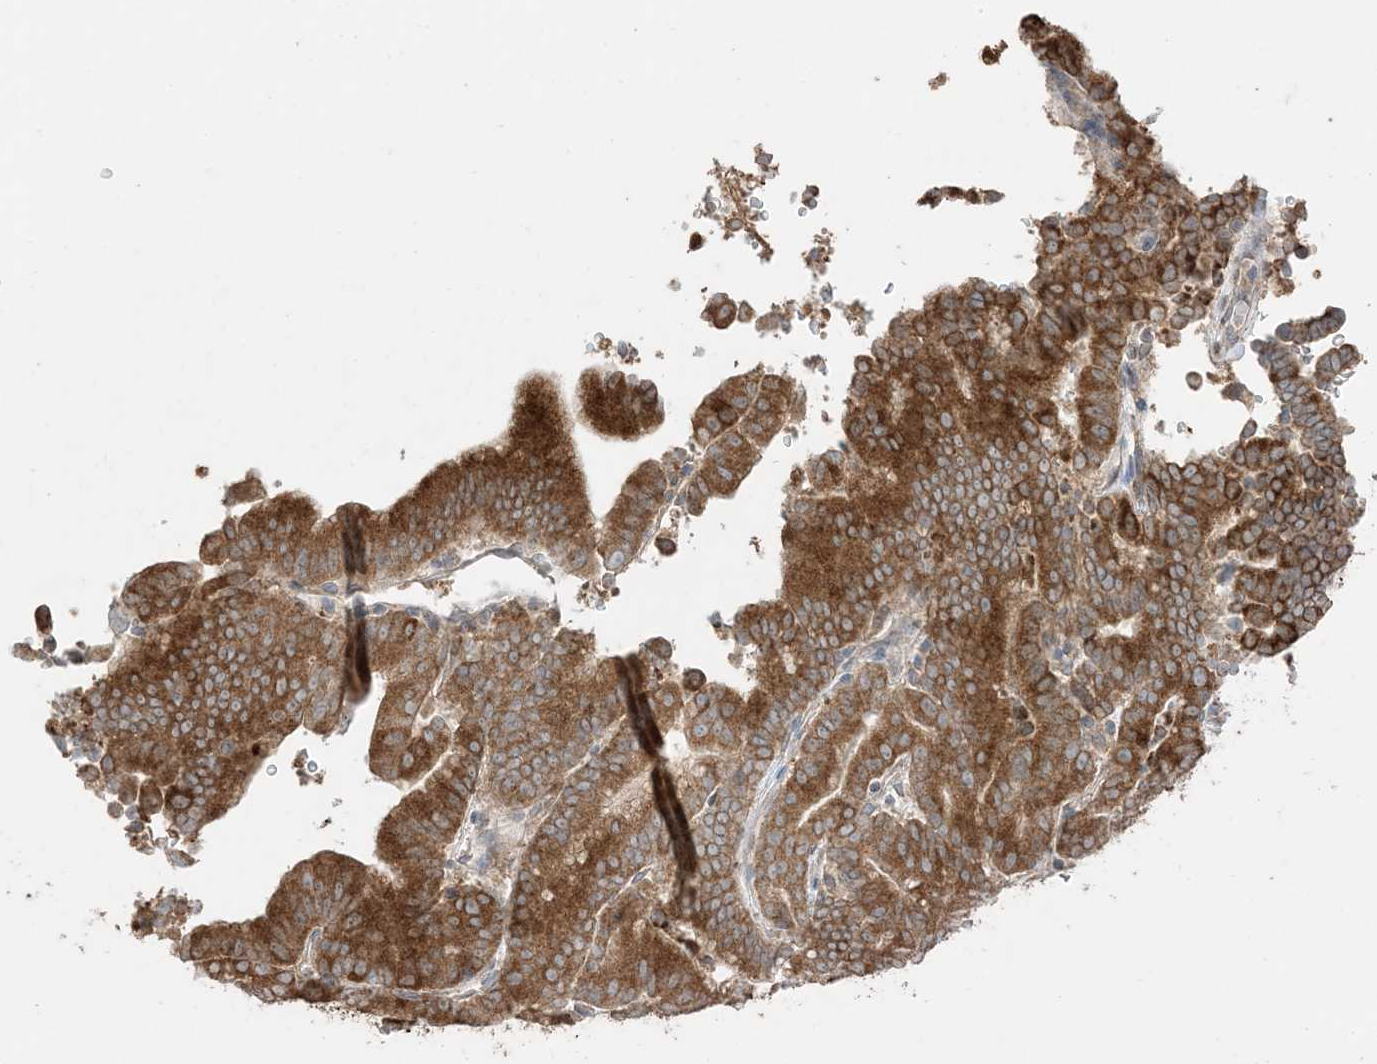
{"staining": {"intensity": "strong", "quantity": ">75%", "location": "cytoplasmic/membranous"}, "tissue": "liver cancer", "cell_type": "Tumor cells", "image_type": "cancer", "snomed": [{"axis": "morphology", "description": "Cholangiocarcinoma"}, {"axis": "topography", "description": "Liver"}], "caption": "Immunohistochemistry (IHC) staining of liver cancer (cholangiocarcinoma), which reveals high levels of strong cytoplasmic/membranous staining in about >75% of tumor cells indicating strong cytoplasmic/membranous protein positivity. The staining was performed using DAB (brown) for protein detection and nuclei were counterstained in hematoxylin (blue).", "gene": "ODC1", "patient": {"sex": "female", "age": 75}}